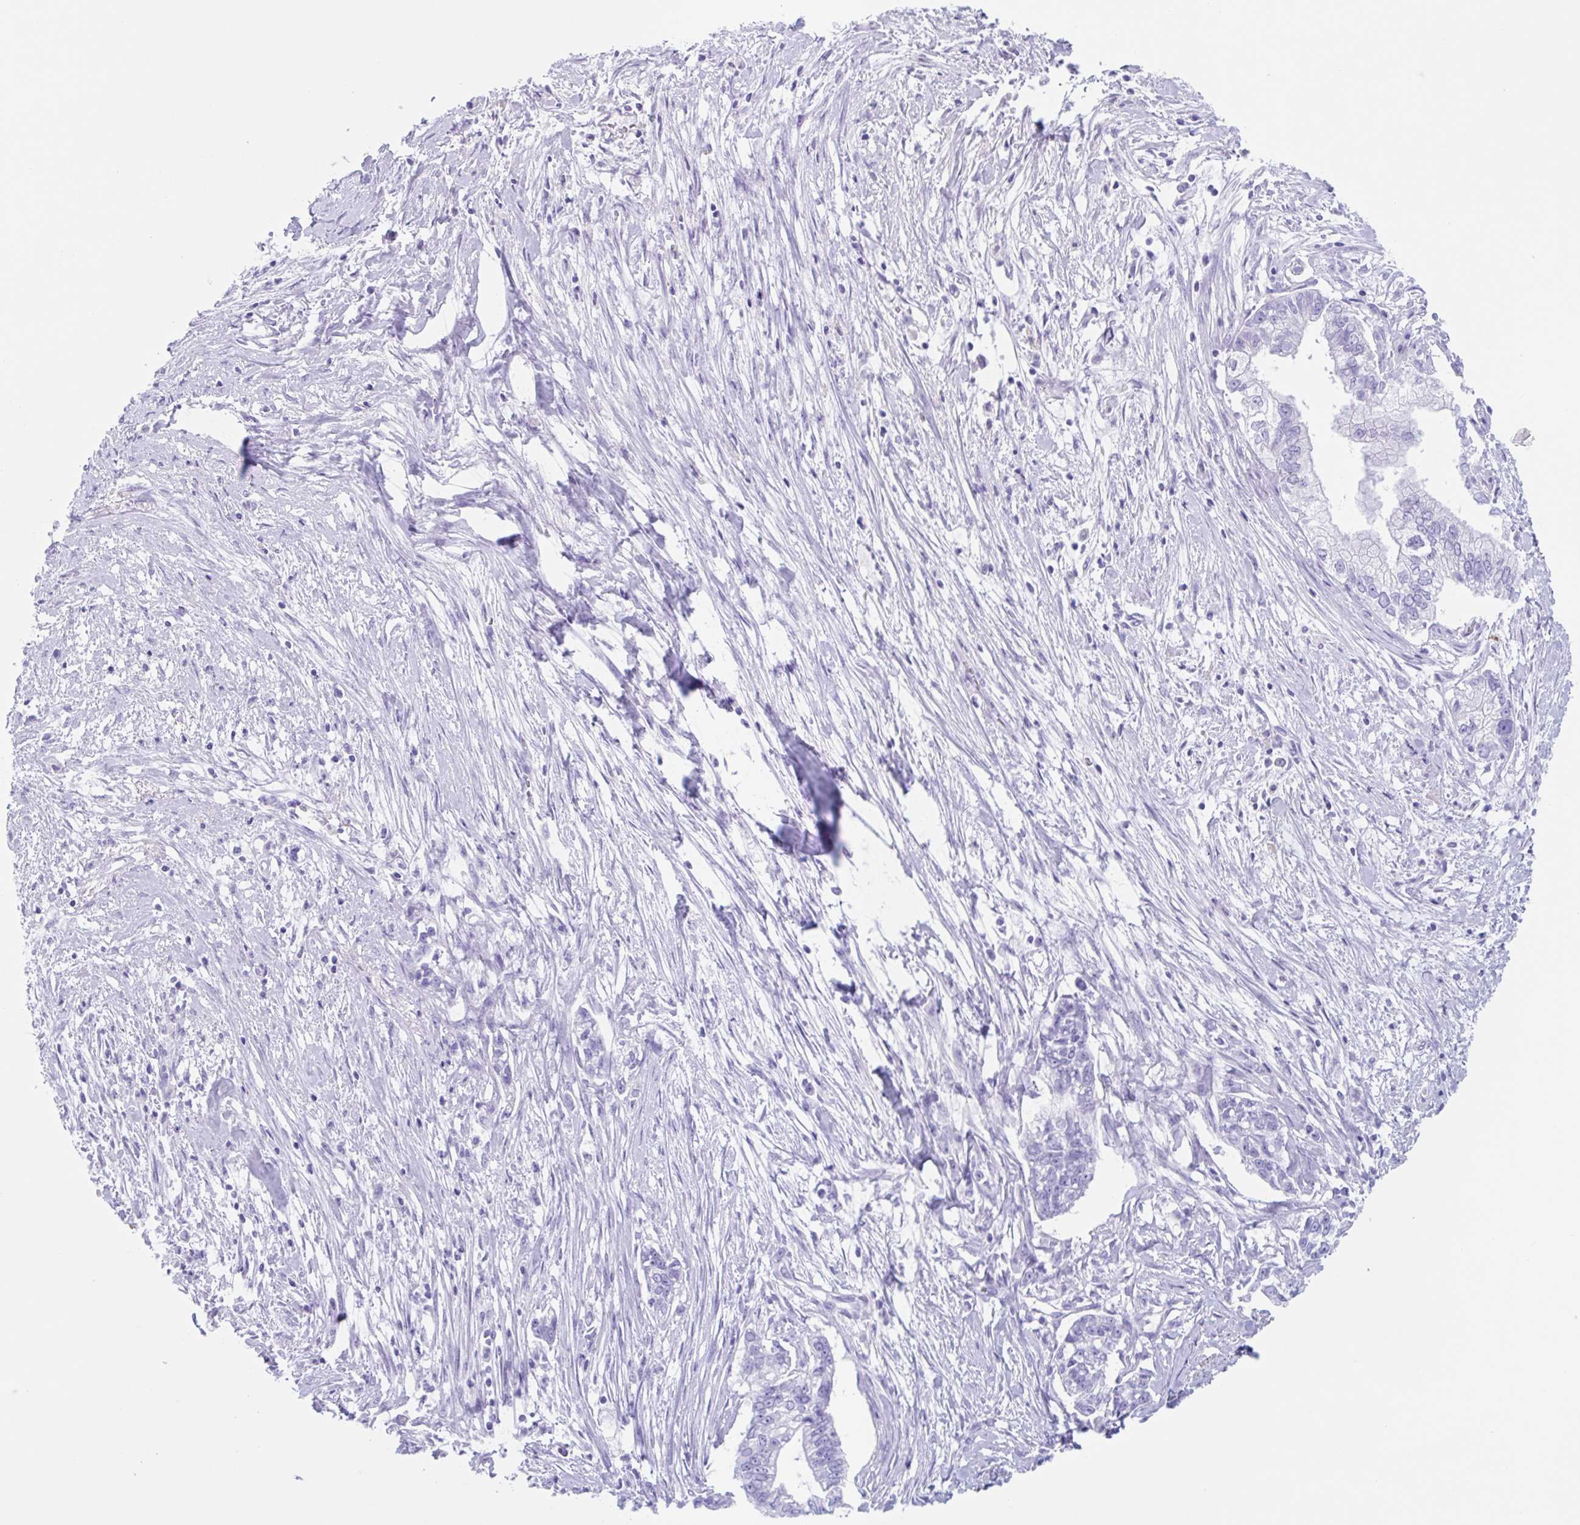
{"staining": {"intensity": "negative", "quantity": "none", "location": "none"}, "tissue": "pancreatic cancer", "cell_type": "Tumor cells", "image_type": "cancer", "snomed": [{"axis": "morphology", "description": "Adenocarcinoma, NOS"}, {"axis": "topography", "description": "Pancreas"}], "caption": "IHC image of neoplastic tissue: pancreatic cancer (adenocarcinoma) stained with DAB (3,3'-diaminobenzidine) reveals no significant protein staining in tumor cells.", "gene": "CPTP", "patient": {"sex": "male", "age": 70}}